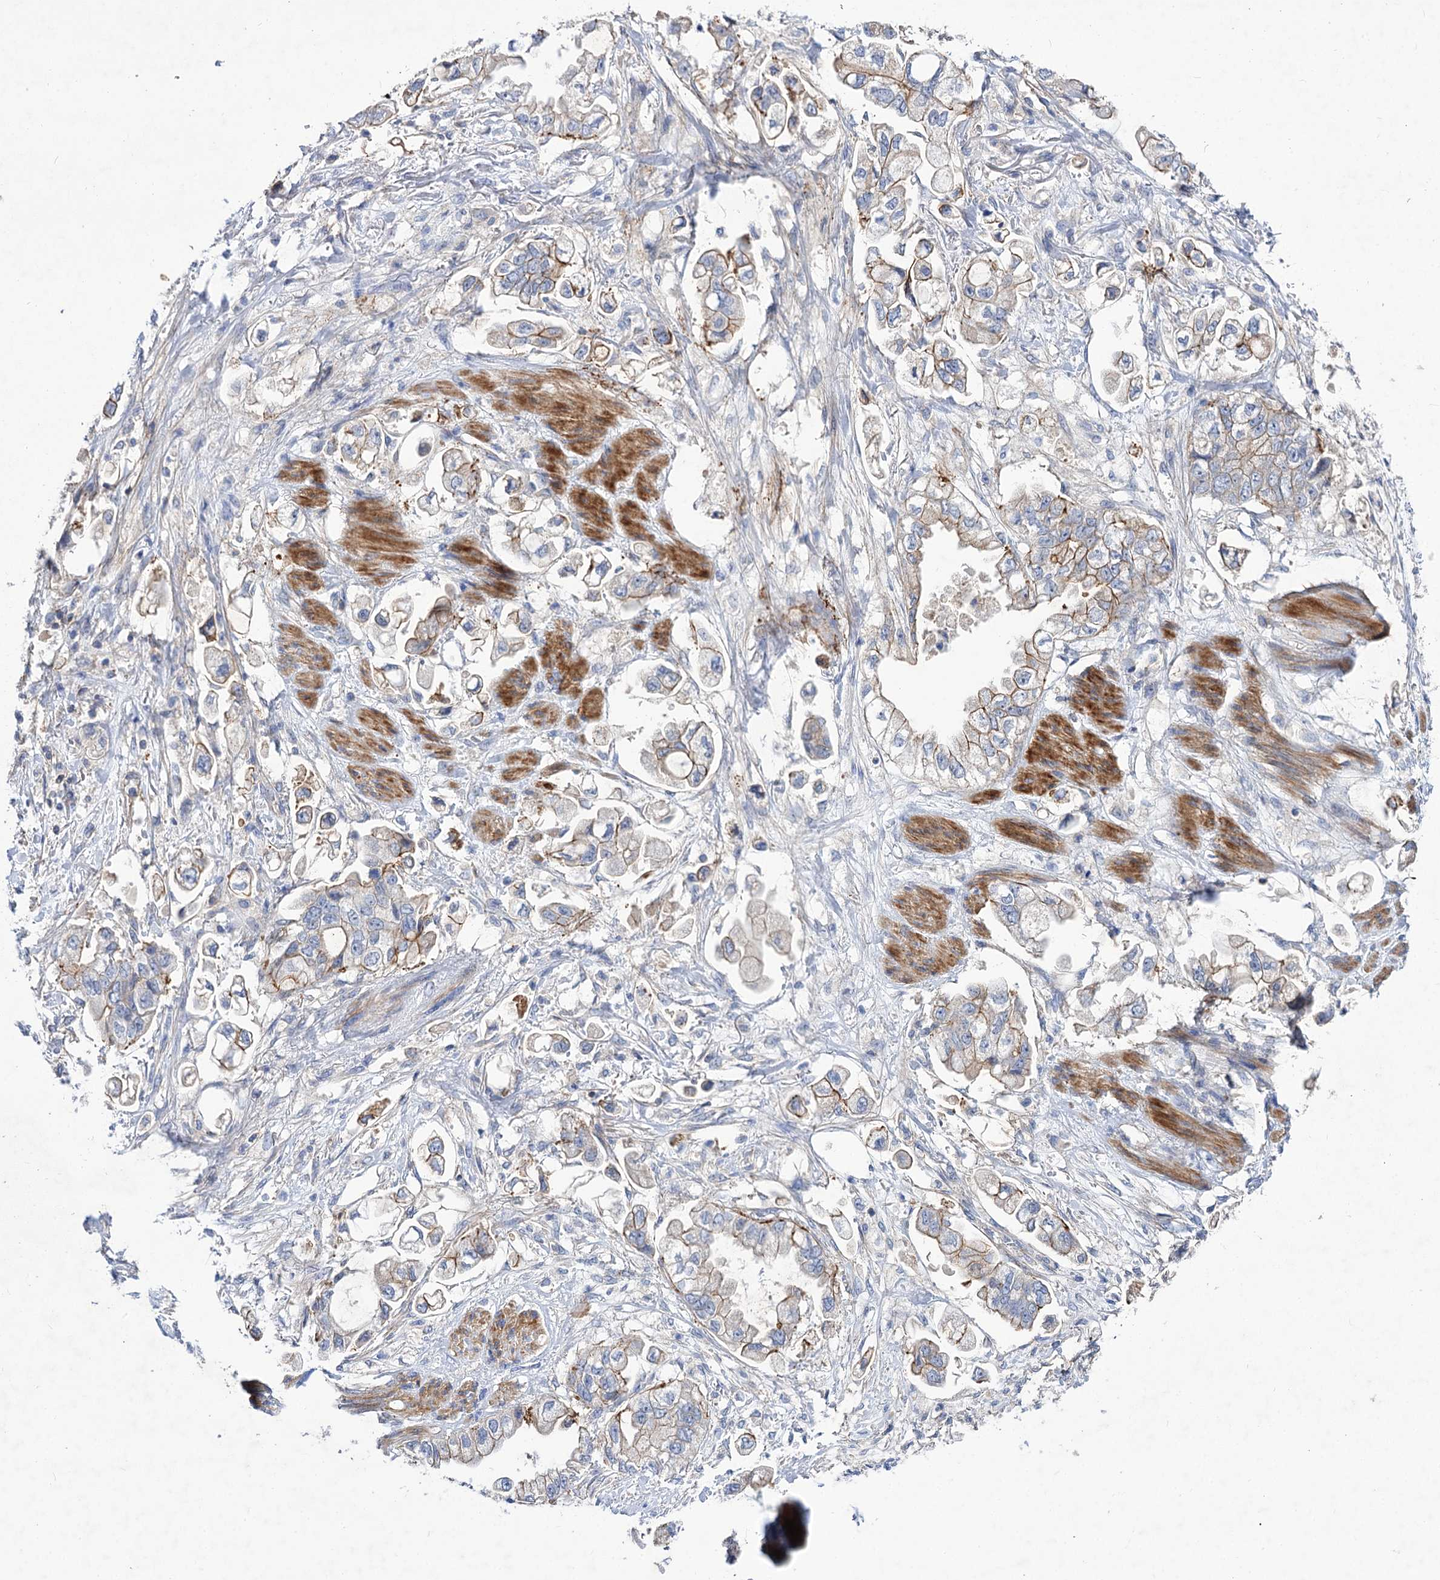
{"staining": {"intensity": "moderate", "quantity": "<25%", "location": "cytoplasmic/membranous"}, "tissue": "stomach cancer", "cell_type": "Tumor cells", "image_type": "cancer", "snomed": [{"axis": "morphology", "description": "Adenocarcinoma, NOS"}, {"axis": "topography", "description": "Stomach"}], "caption": "Stomach cancer stained for a protein (brown) displays moderate cytoplasmic/membranous positive expression in about <25% of tumor cells.", "gene": "NUDCD2", "patient": {"sex": "male", "age": 62}}